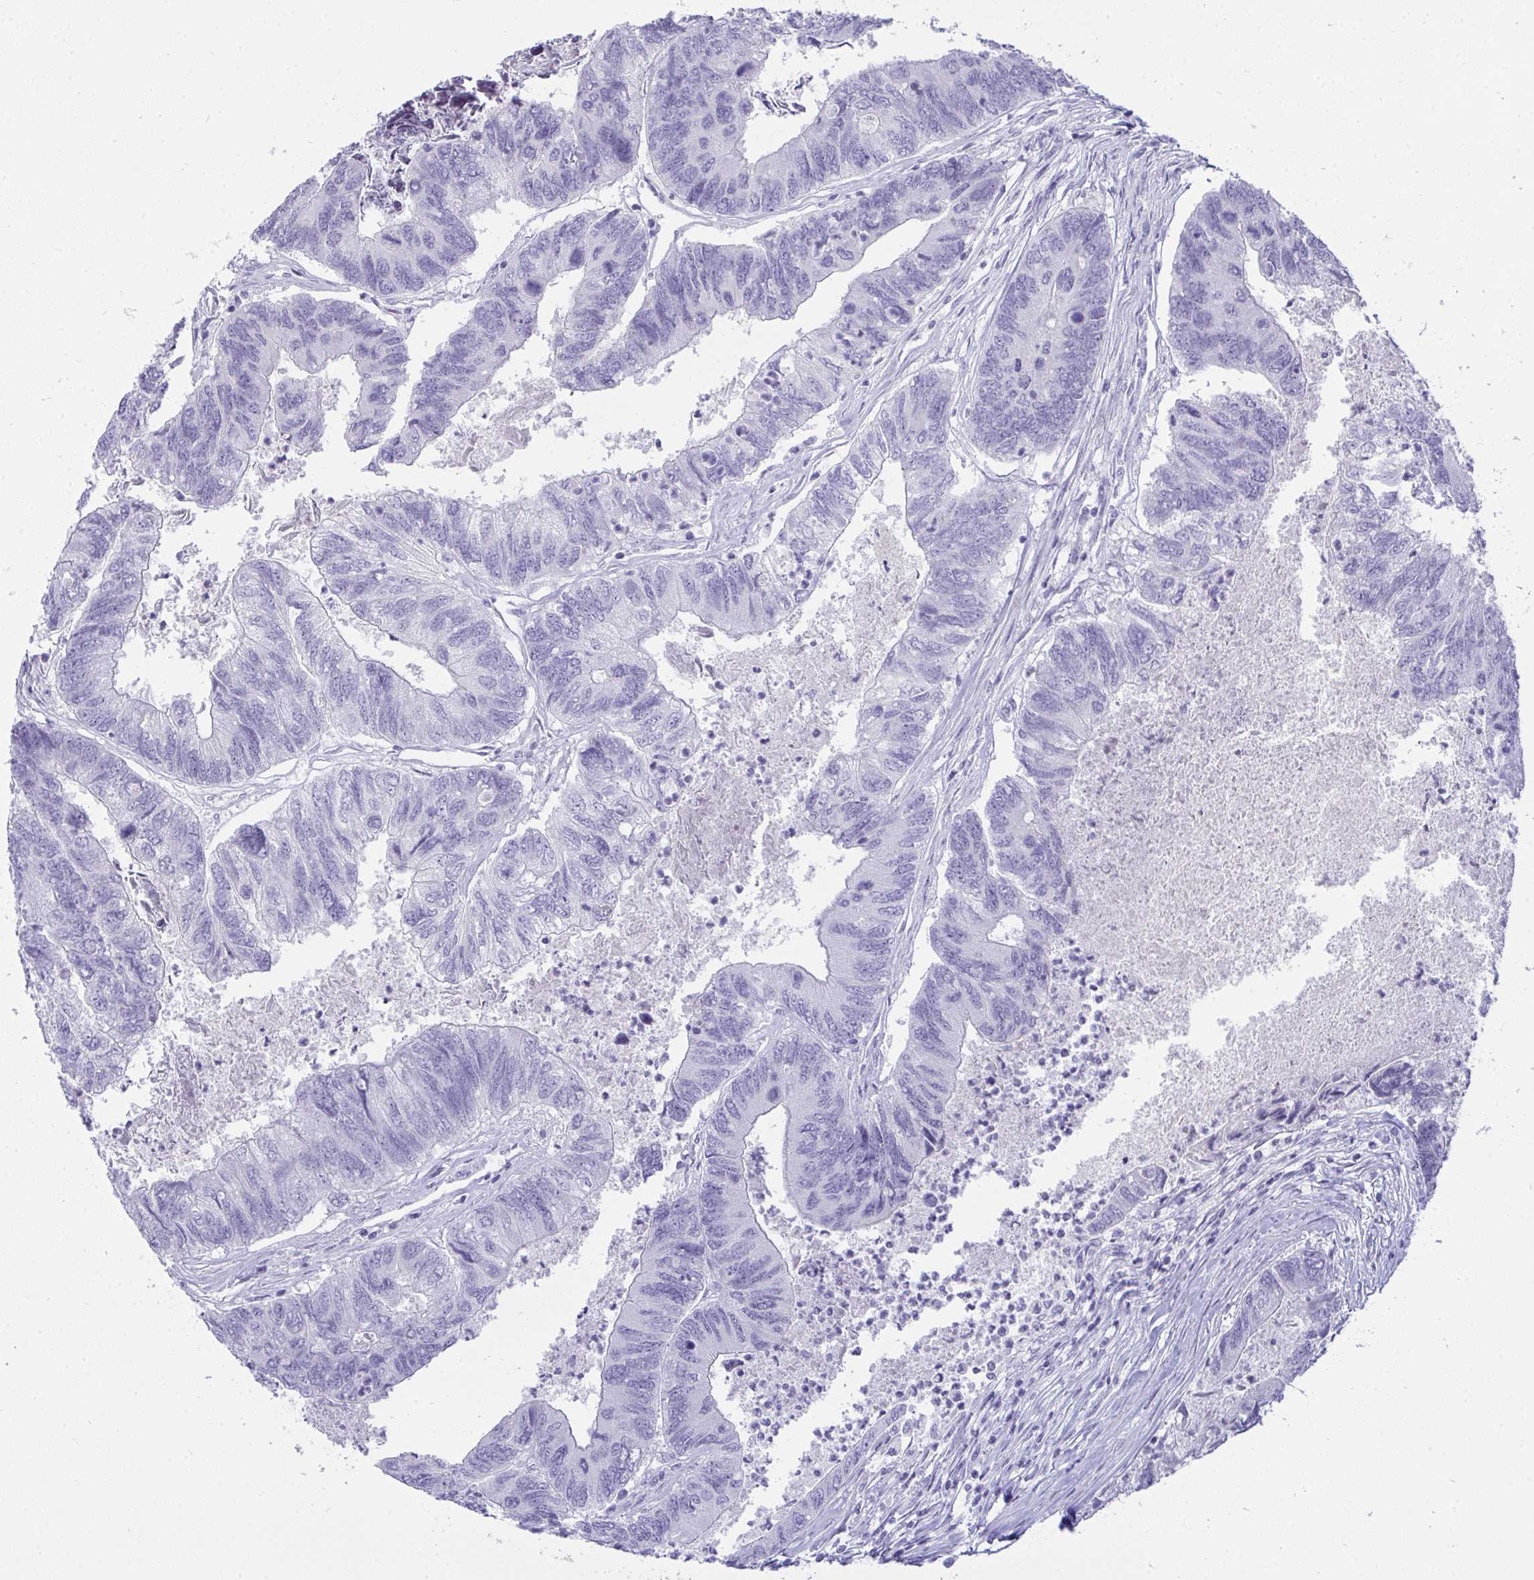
{"staining": {"intensity": "negative", "quantity": "none", "location": "none"}, "tissue": "colorectal cancer", "cell_type": "Tumor cells", "image_type": "cancer", "snomed": [{"axis": "morphology", "description": "Adenocarcinoma, NOS"}, {"axis": "topography", "description": "Colon"}], "caption": "High power microscopy image of an immunohistochemistry (IHC) photomicrograph of colorectal cancer, revealing no significant staining in tumor cells. (DAB IHC with hematoxylin counter stain).", "gene": "HSPB6", "patient": {"sex": "female", "age": 67}}